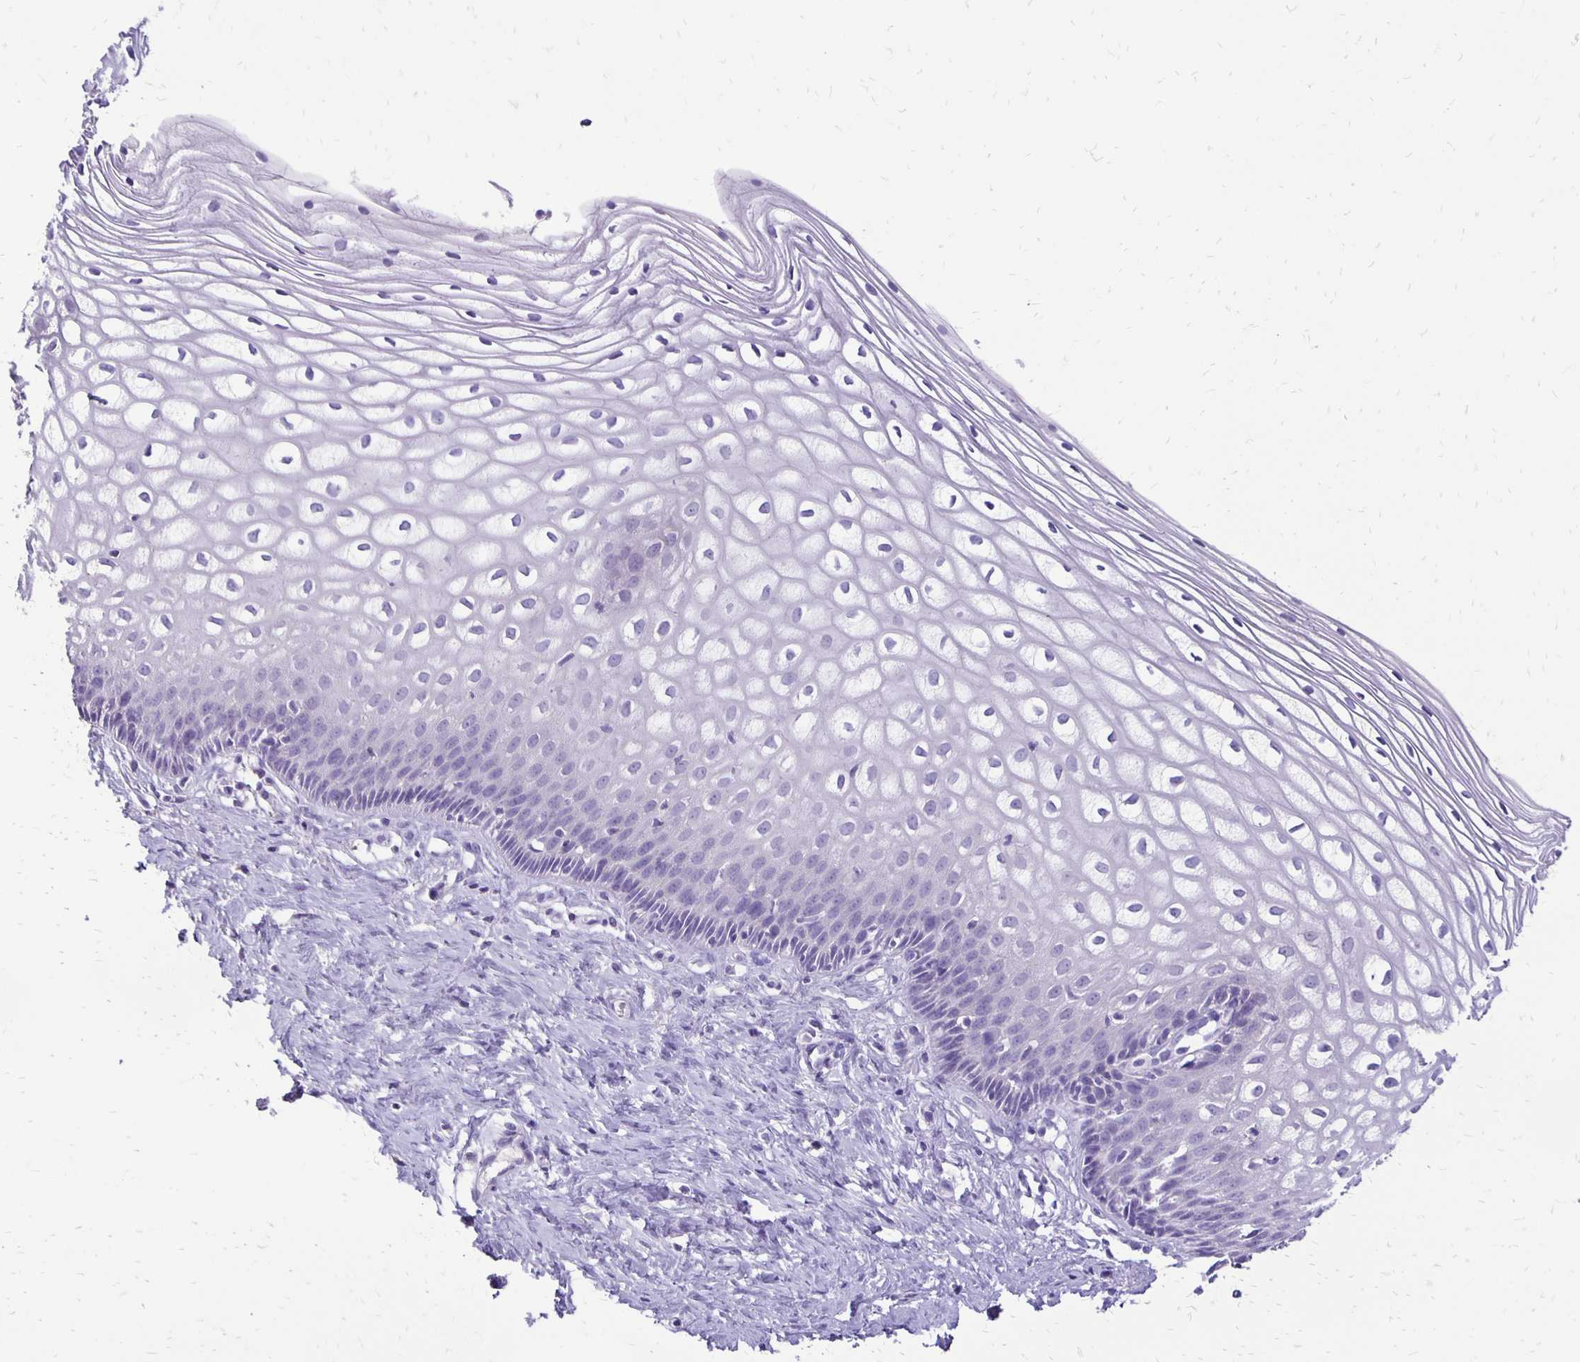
{"staining": {"intensity": "weak", "quantity": "<25%", "location": "cytoplasmic/membranous"}, "tissue": "cervix", "cell_type": "Glandular cells", "image_type": "normal", "snomed": [{"axis": "morphology", "description": "Normal tissue, NOS"}, {"axis": "topography", "description": "Cervix"}], "caption": "DAB (3,3'-diaminobenzidine) immunohistochemical staining of unremarkable human cervix demonstrates no significant expression in glandular cells.", "gene": "ANKRD45", "patient": {"sex": "female", "age": 36}}